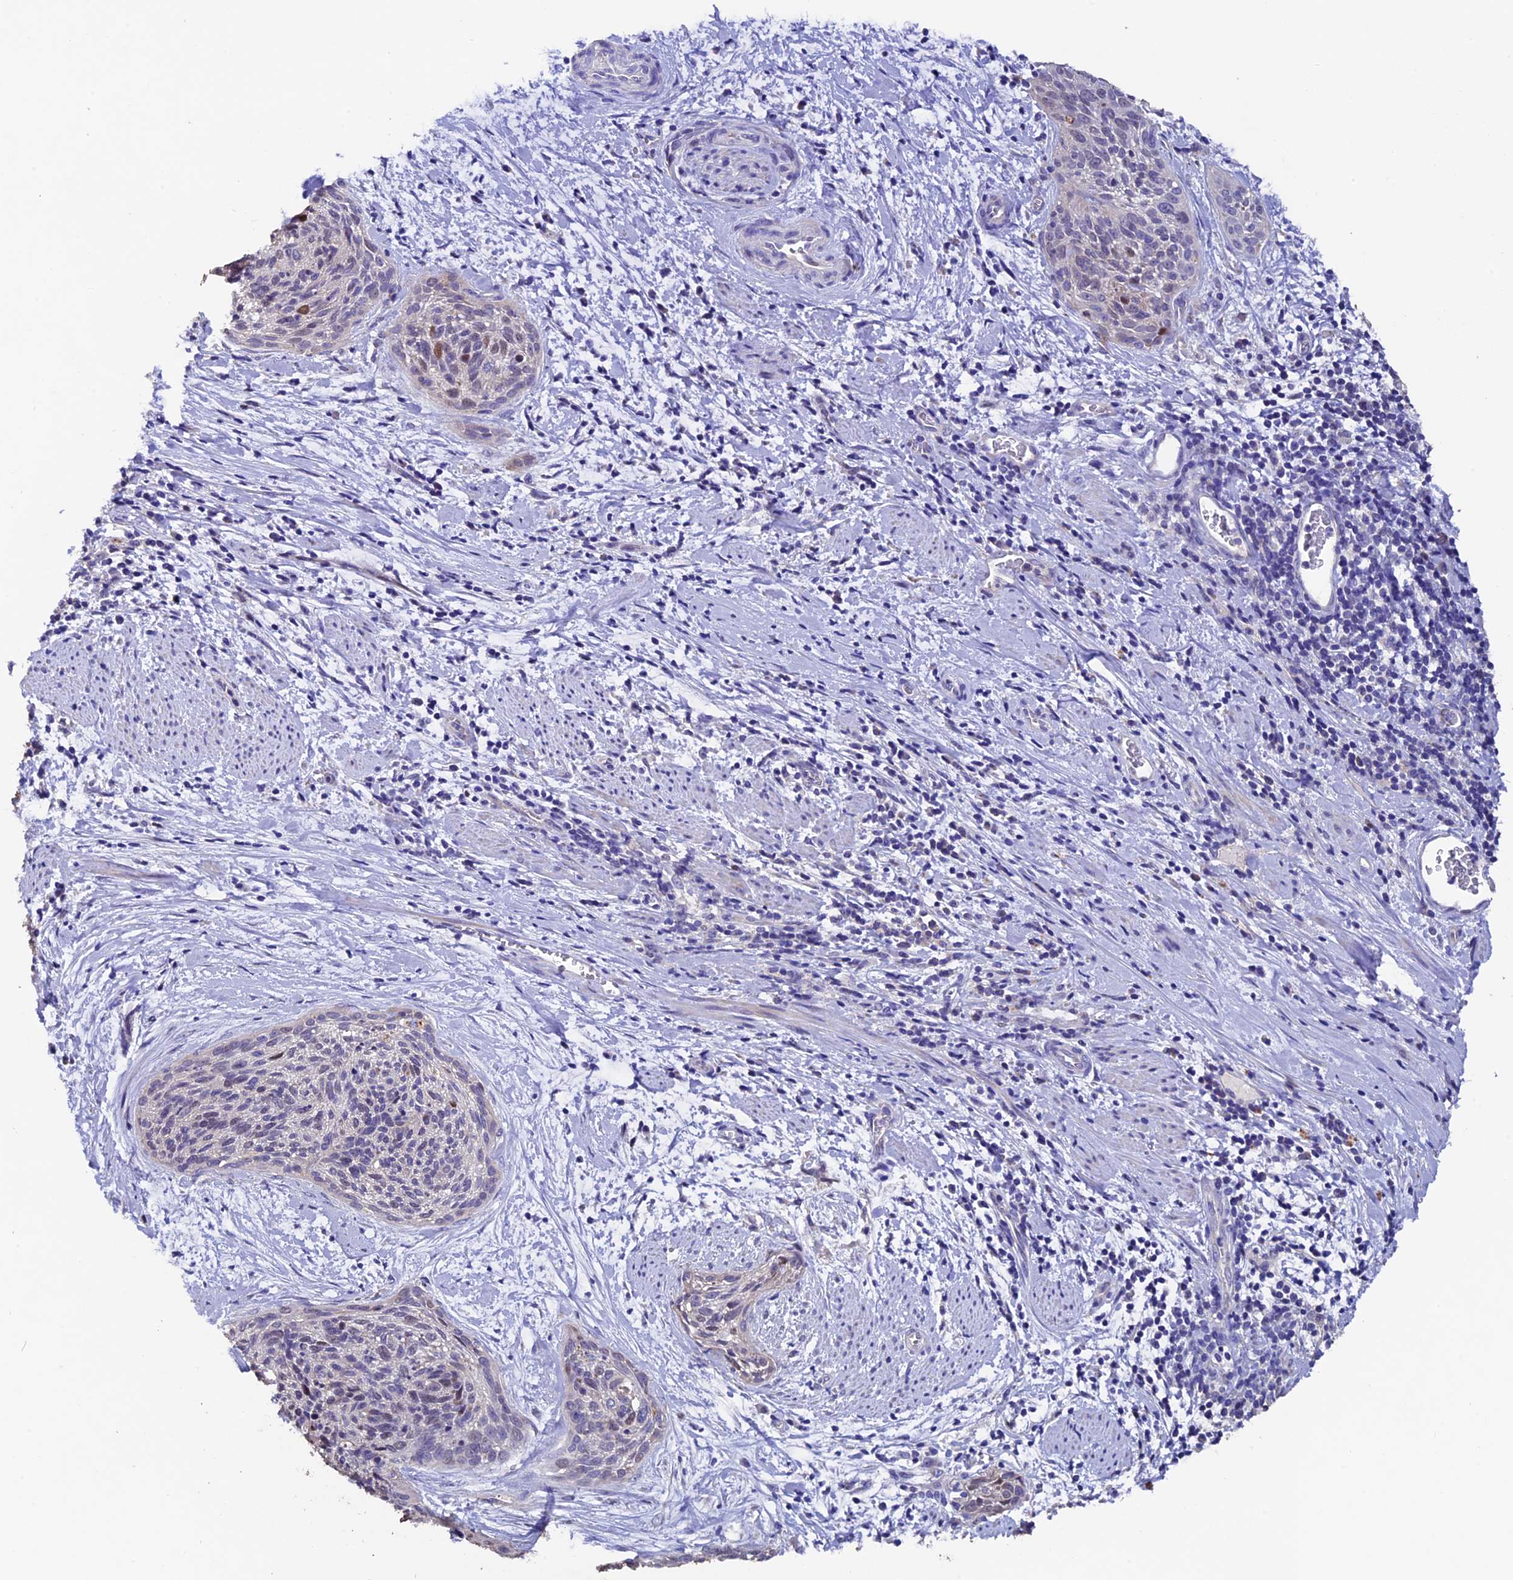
{"staining": {"intensity": "moderate", "quantity": "<25%", "location": "nuclear"}, "tissue": "cervical cancer", "cell_type": "Tumor cells", "image_type": "cancer", "snomed": [{"axis": "morphology", "description": "Squamous cell carcinoma, NOS"}, {"axis": "topography", "description": "Cervix"}], "caption": "High-power microscopy captured an immunohistochemistry (IHC) photomicrograph of cervical cancer (squamous cell carcinoma), revealing moderate nuclear positivity in approximately <25% of tumor cells. Using DAB (brown) and hematoxylin (blue) stains, captured at high magnification using brightfield microscopy.", "gene": "FBXW9", "patient": {"sex": "female", "age": 55}}